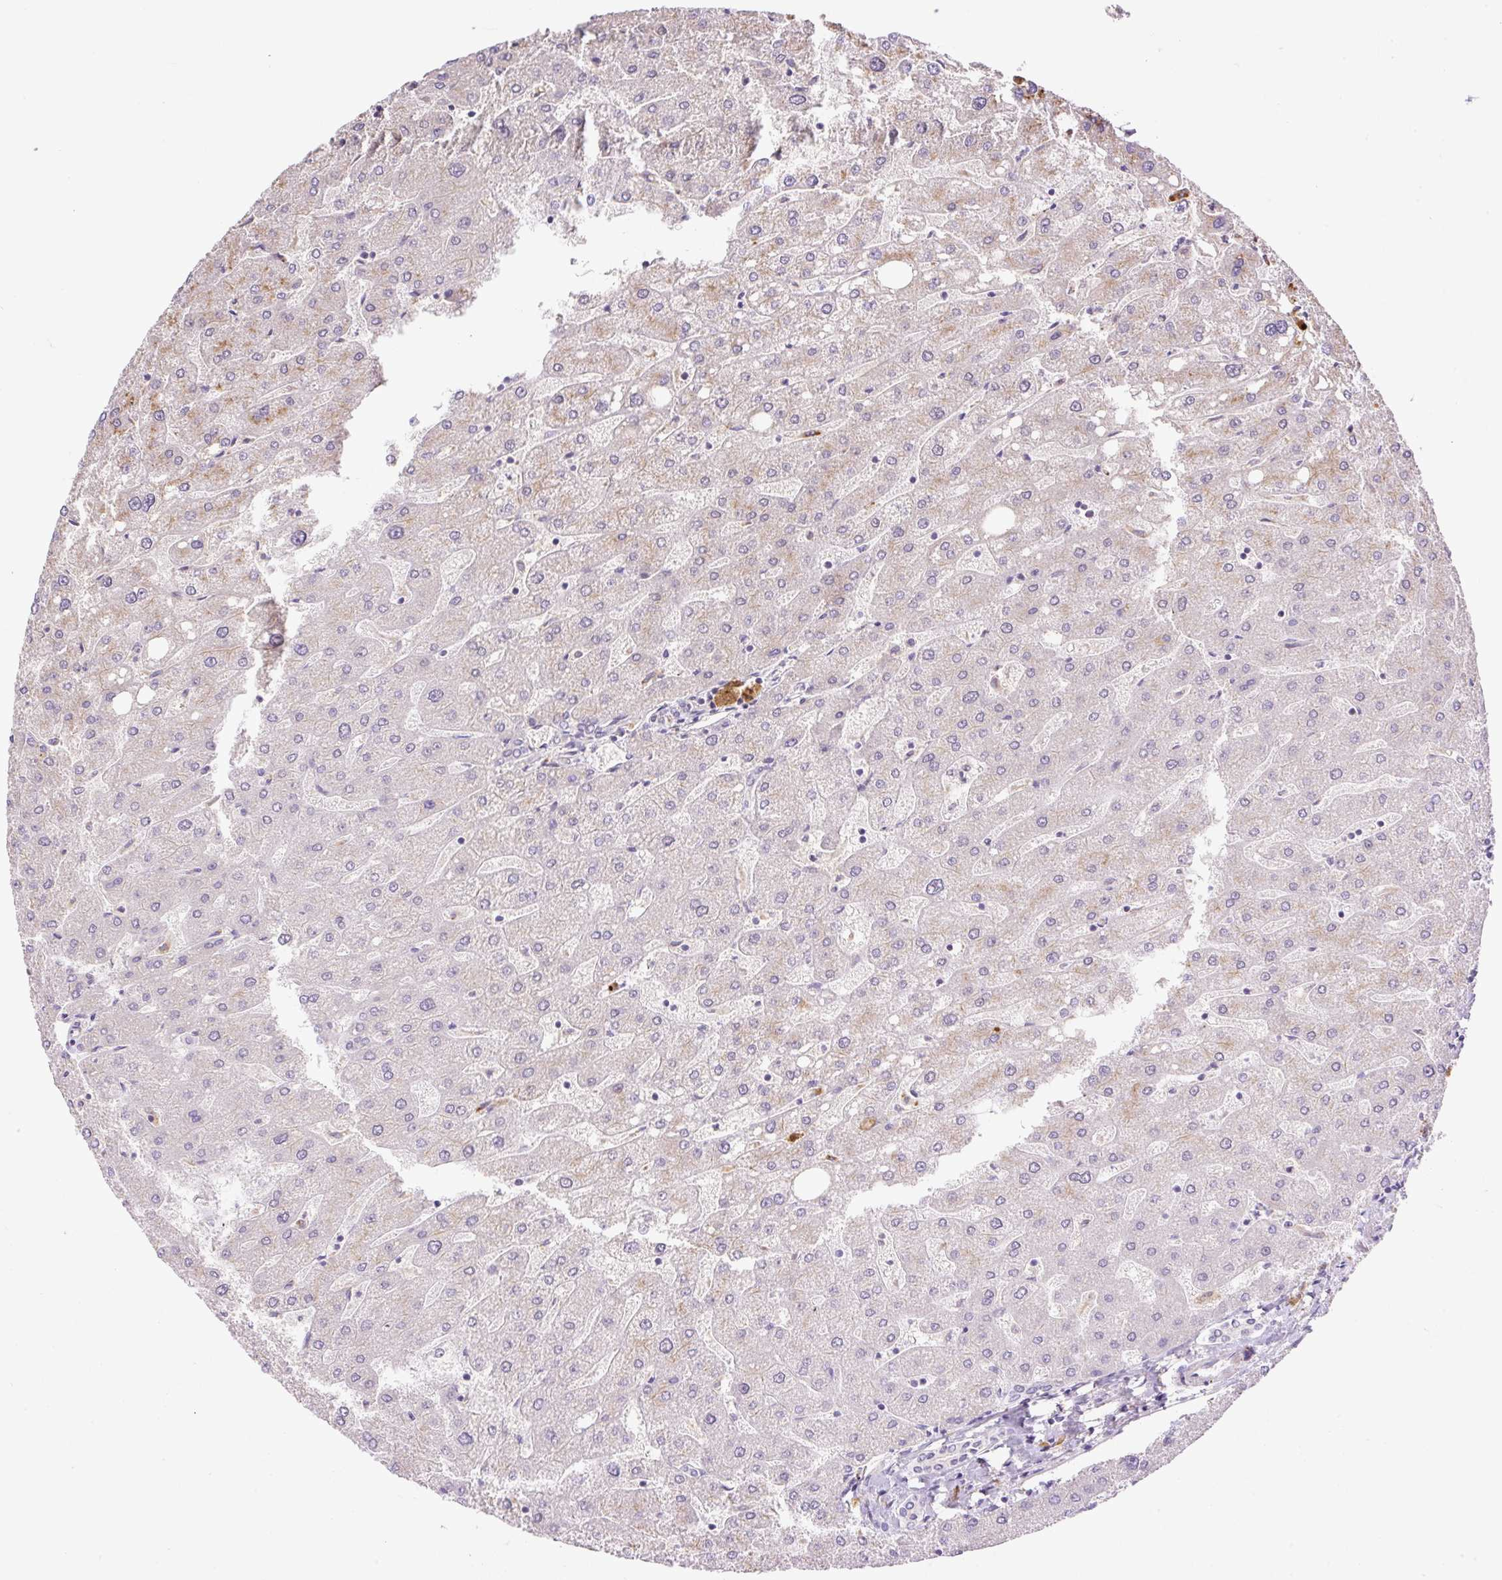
{"staining": {"intensity": "negative", "quantity": "none", "location": "none"}, "tissue": "liver", "cell_type": "Cholangiocytes", "image_type": "normal", "snomed": [{"axis": "morphology", "description": "Normal tissue, NOS"}, {"axis": "topography", "description": "Liver"}], "caption": "The histopathology image reveals no staining of cholangiocytes in benign liver.", "gene": "HABP4", "patient": {"sex": "male", "age": 67}}